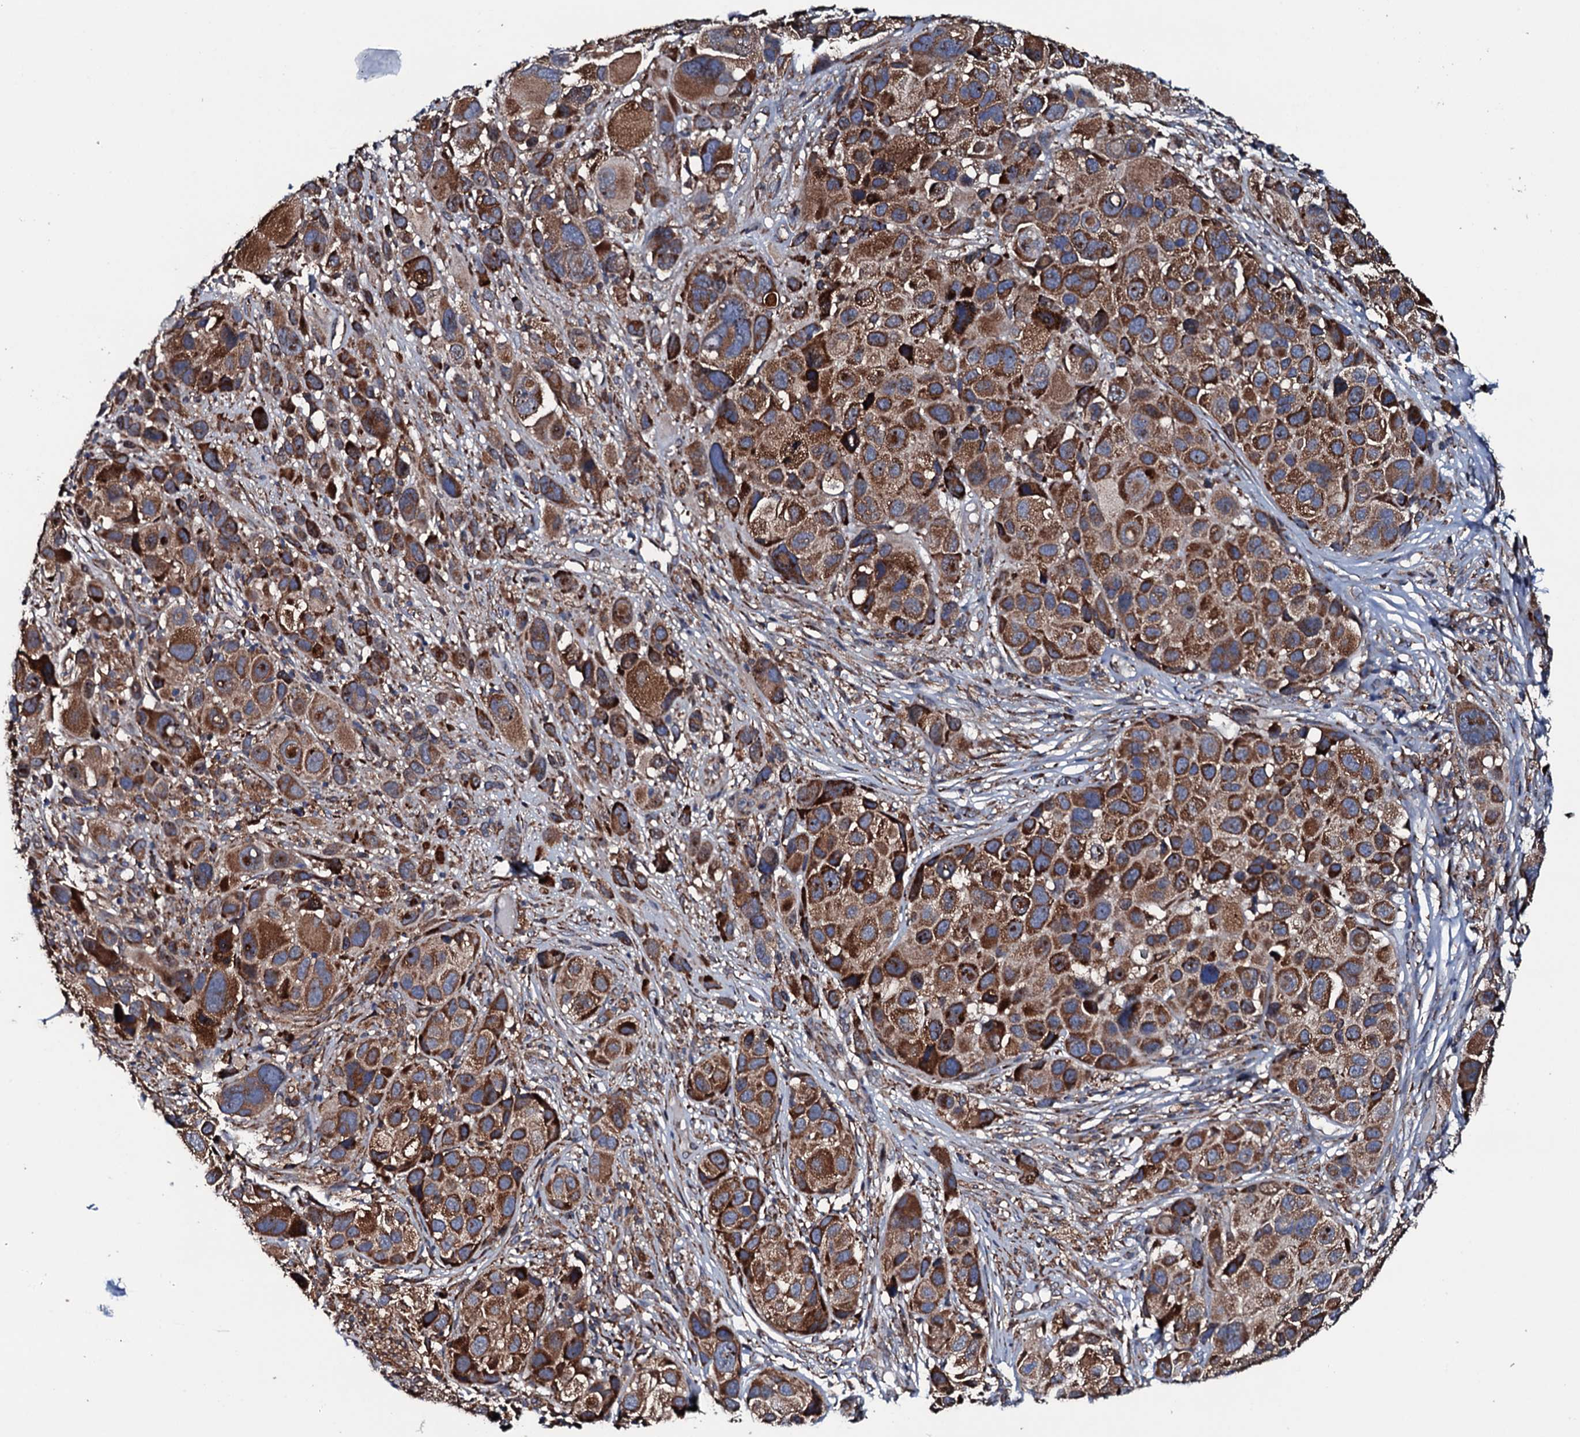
{"staining": {"intensity": "strong", "quantity": ">75%", "location": "cytoplasmic/membranous"}, "tissue": "melanoma", "cell_type": "Tumor cells", "image_type": "cancer", "snomed": [{"axis": "morphology", "description": "Malignant melanoma, NOS"}, {"axis": "topography", "description": "Skin of trunk"}], "caption": "Immunohistochemistry histopathology image of neoplastic tissue: malignant melanoma stained using immunohistochemistry (IHC) displays high levels of strong protein expression localized specifically in the cytoplasmic/membranous of tumor cells, appearing as a cytoplasmic/membranous brown color.", "gene": "RAB12", "patient": {"sex": "male", "age": 71}}